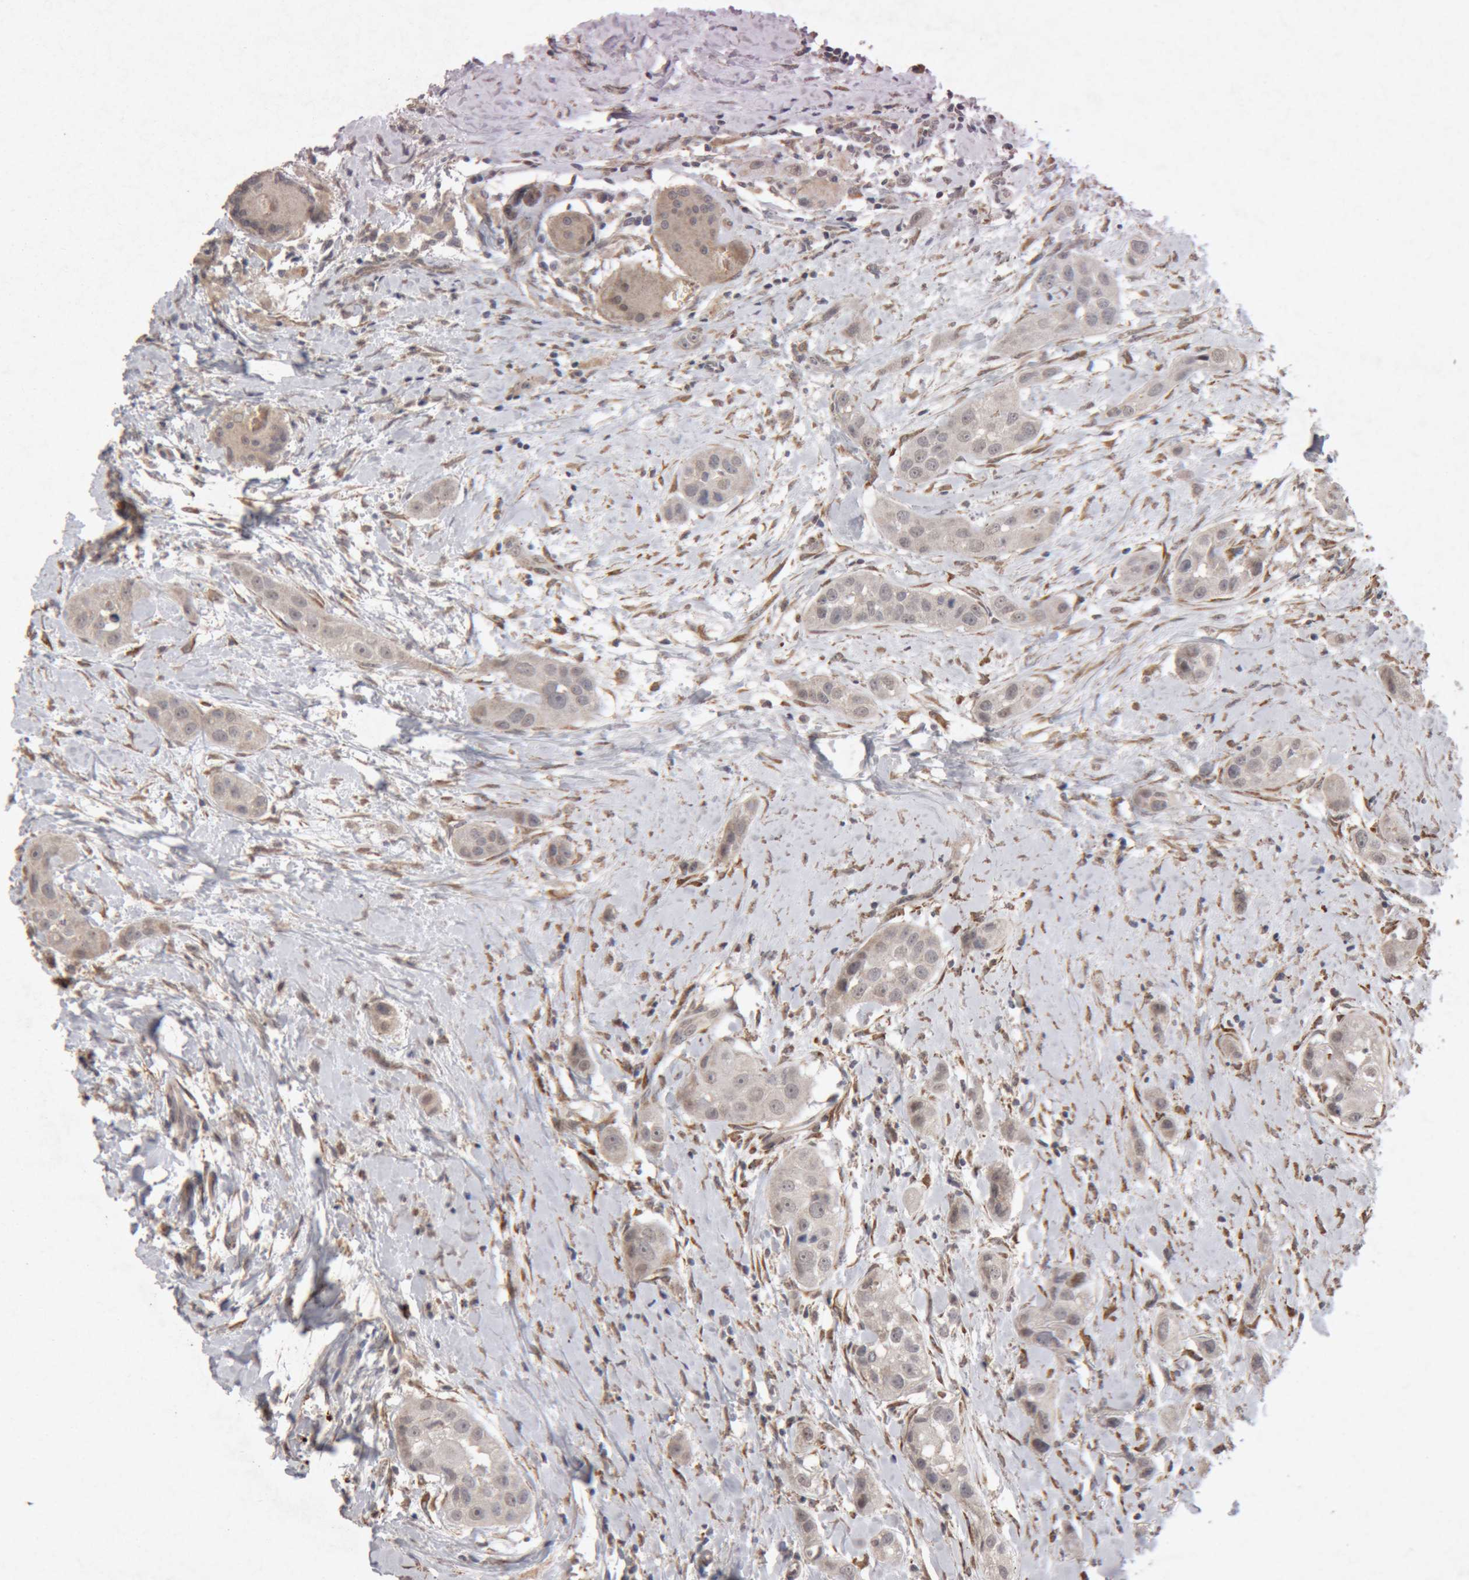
{"staining": {"intensity": "negative", "quantity": "none", "location": "none"}, "tissue": "head and neck cancer", "cell_type": "Tumor cells", "image_type": "cancer", "snomed": [{"axis": "morphology", "description": "Normal tissue, NOS"}, {"axis": "morphology", "description": "Squamous cell carcinoma, NOS"}, {"axis": "topography", "description": "Skeletal muscle"}, {"axis": "topography", "description": "Head-Neck"}], "caption": "Squamous cell carcinoma (head and neck) was stained to show a protein in brown. There is no significant expression in tumor cells.", "gene": "MEP1A", "patient": {"sex": "male", "age": 51}}